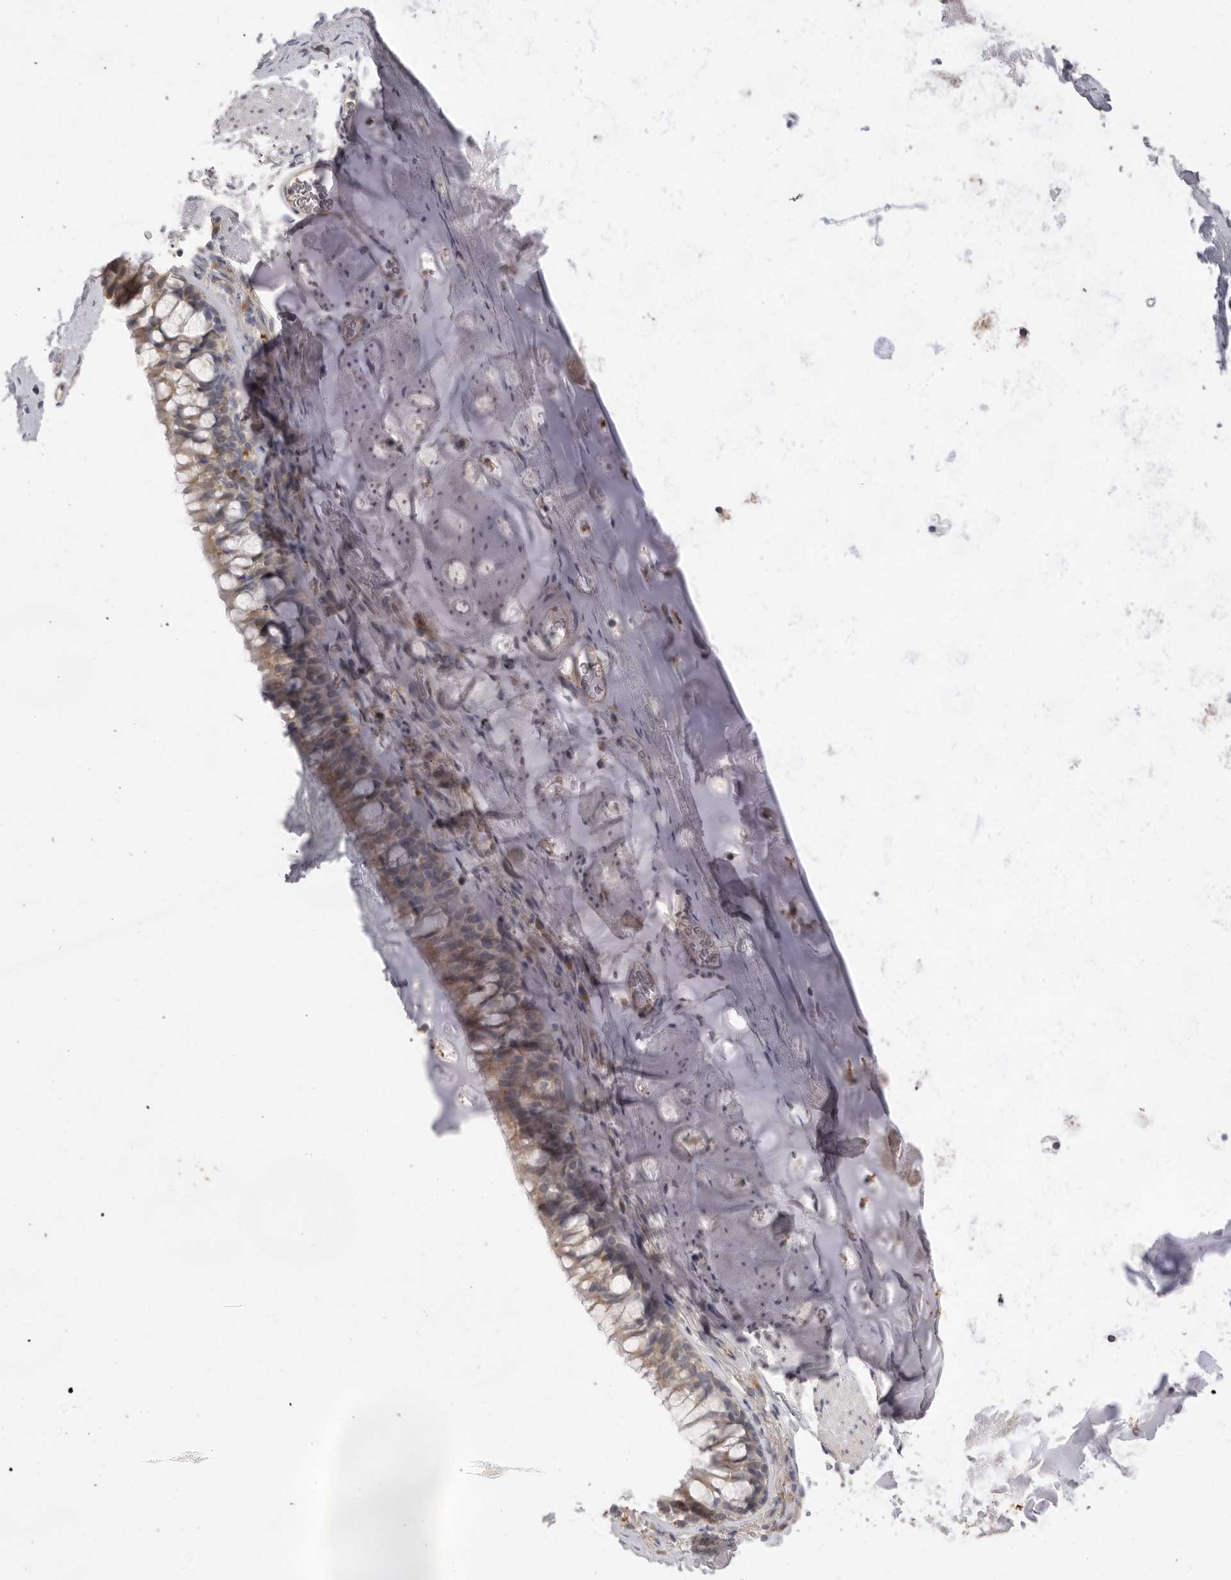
{"staining": {"intensity": "weak", "quantity": ">75%", "location": "cytoplasmic/membranous"}, "tissue": "bronchus", "cell_type": "Respiratory epithelial cells", "image_type": "normal", "snomed": [{"axis": "morphology", "description": "Normal tissue, NOS"}, {"axis": "topography", "description": "Cartilage tissue"}, {"axis": "topography", "description": "Bronchus"}], "caption": "High-magnification brightfield microscopy of benign bronchus stained with DAB (3,3'-diaminobenzidine) (brown) and counterstained with hematoxylin (blue). respiratory epithelial cells exhibit weak cytoplasmic/membranous staining is identified in approximately>75% of cells. (DAB IHC, brown staining for protein, blue staining for nuclei).", "gene": "TLR3", "patient": {"sex": "female", "age": 53}}